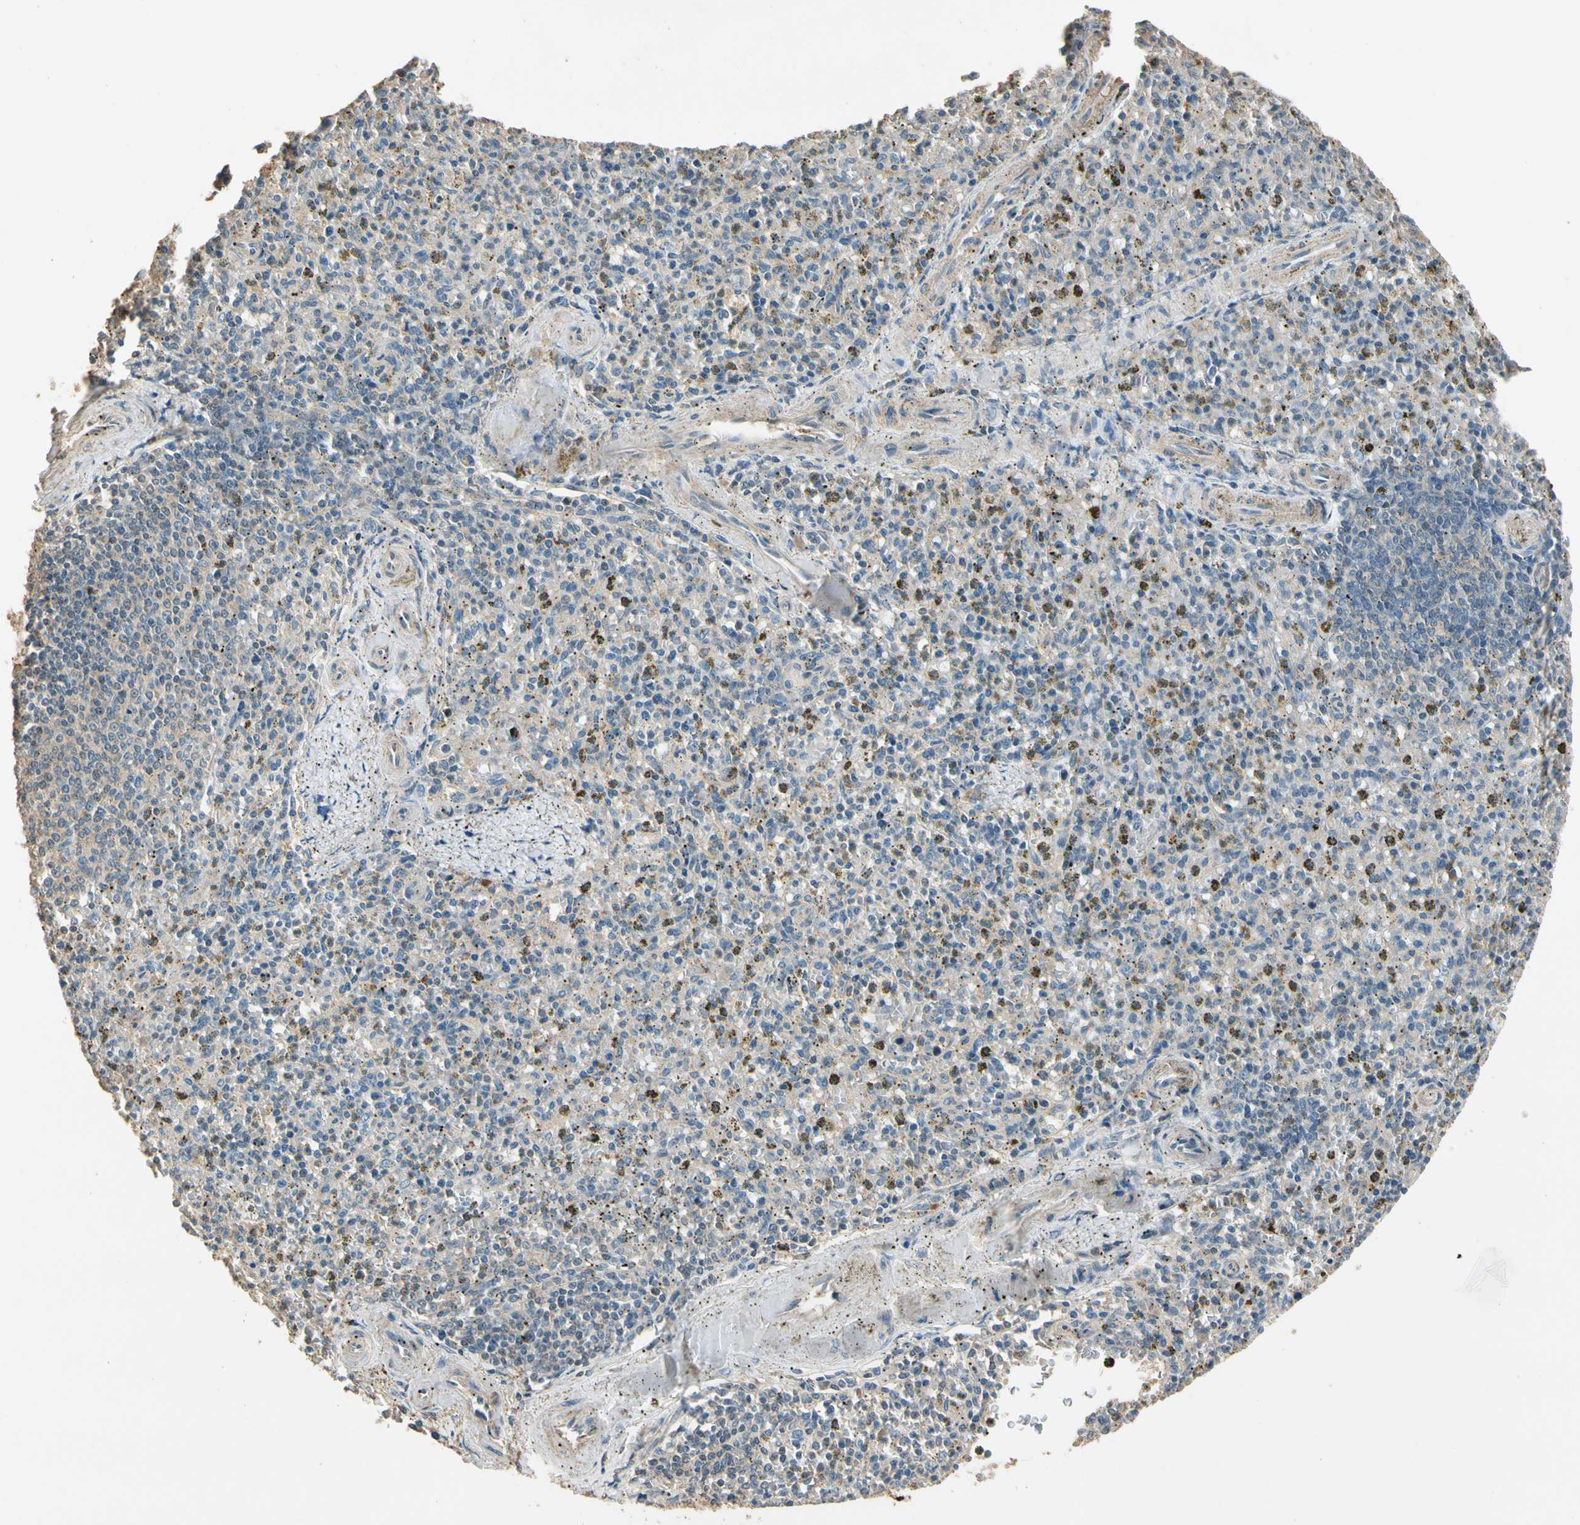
{"staining": {"intensity": "weak", "quantity": ">75%", "location": "cytoplasmic/membranous"}, "tissue": "spleen", "cell_type": "Cells in red pulp", "image_type": "normal", "snomed": [{"axis": "morphology", "description": "Normal tissue, NOS"}, {"axis": "topography", "description": "Spleen"}], "caption": "Human spleen stained with a protein marker demonstrates weak staining in cells in red pulp.", "gene": "CDH6", "patient": {"sex": "male", "age": 72}}